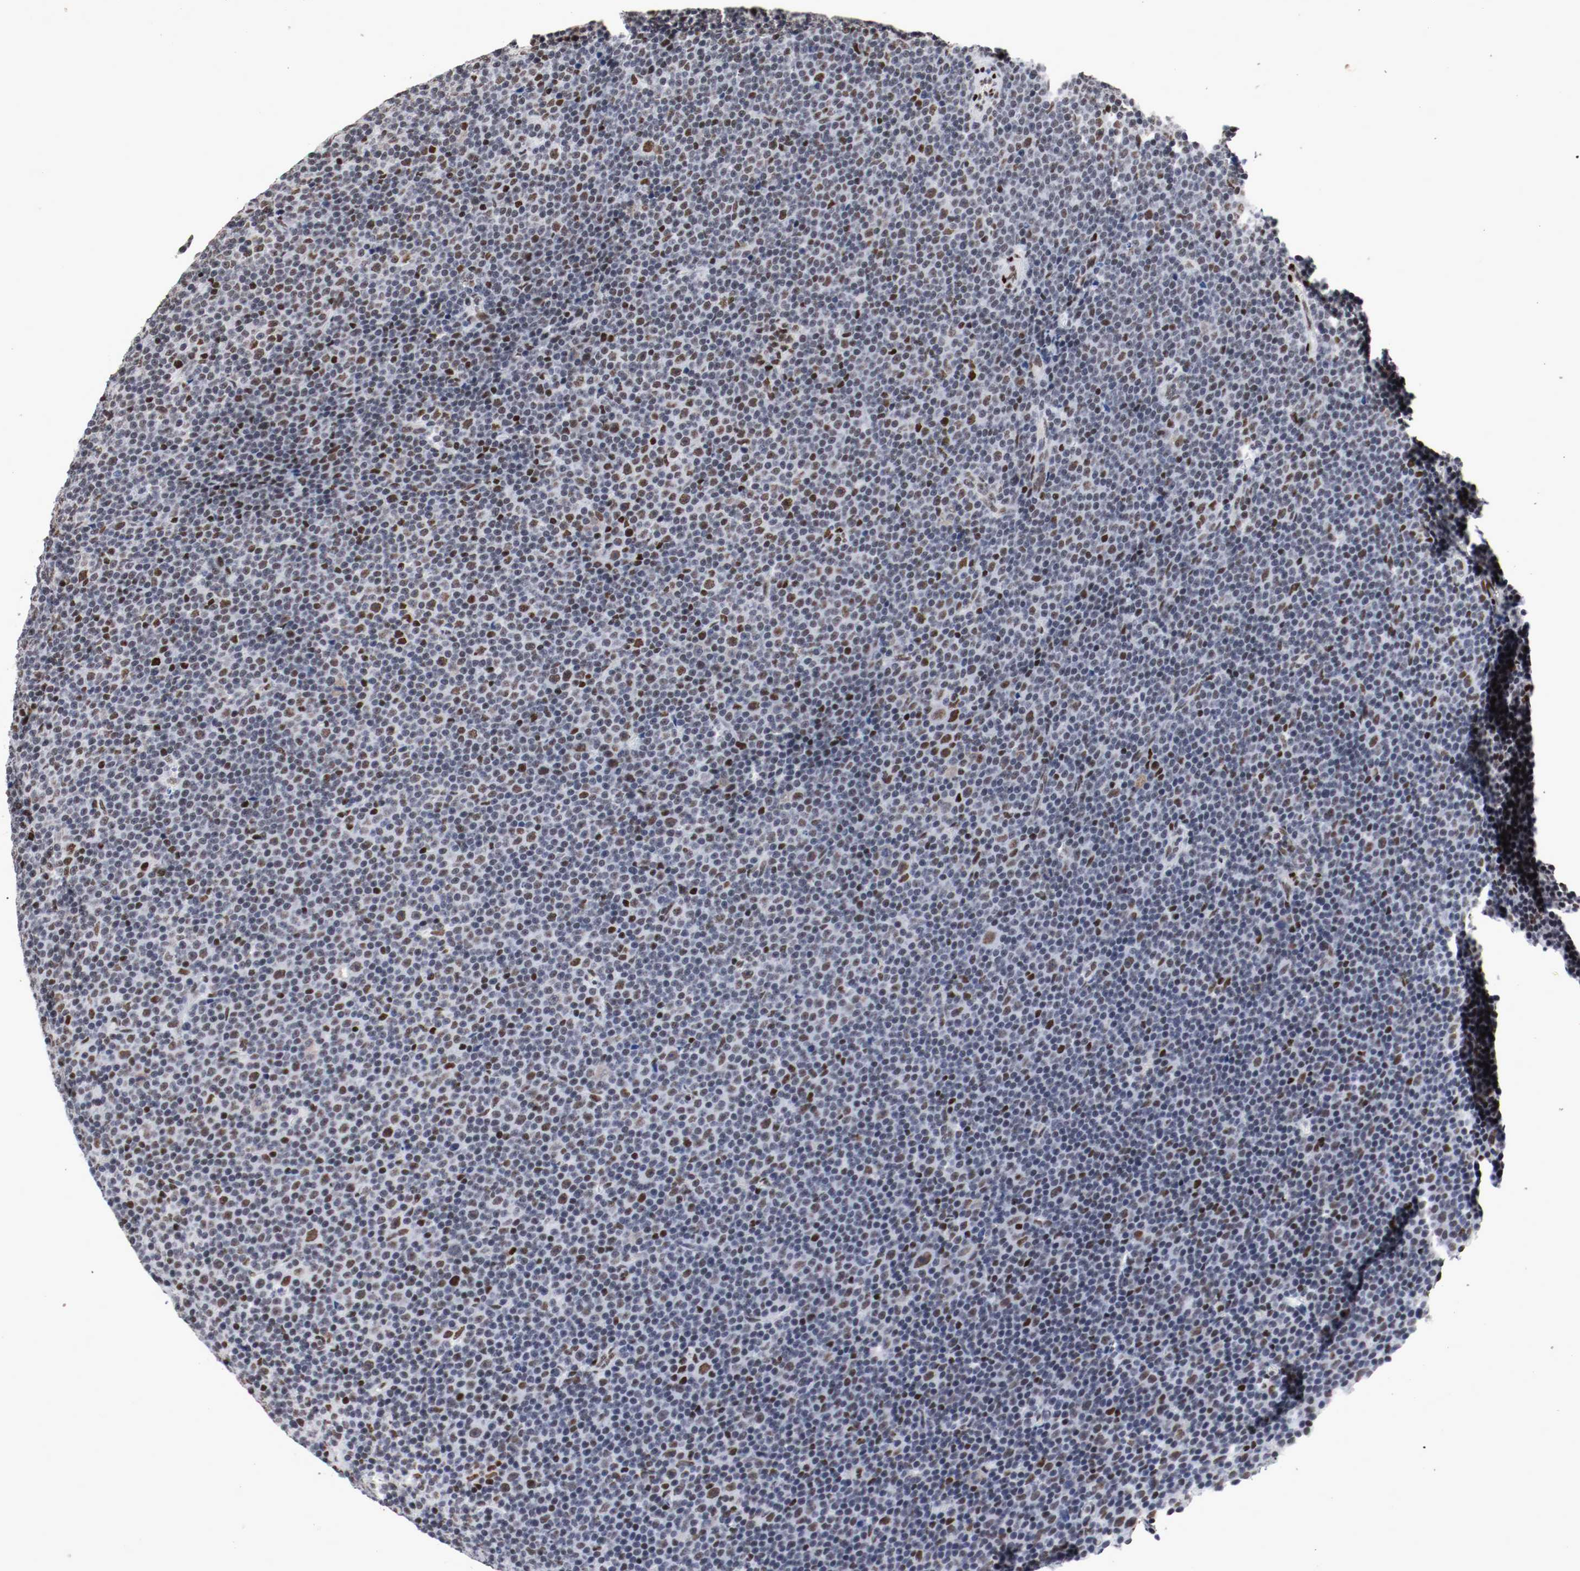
{"staining": {"intensity": "moderate", "quantity": "<25%", "location": "nuclear"}, "tissue": "lymphoma", "cell_type": "Tumor cells", "image_type": "cancer", "snomed": [{"axis": "morphology", "description": "Malignant lymphoma, non-Hodgkin's type, Low grade"}, {"axis": "topography", "description": "Lymph node"}], "caption": "Moderate nuclear protein staining is seen in approximately <25% of tumor cells in lymphoma.", "gene": "MEF2D", "patient": {"sex": "female", "age": 67}}